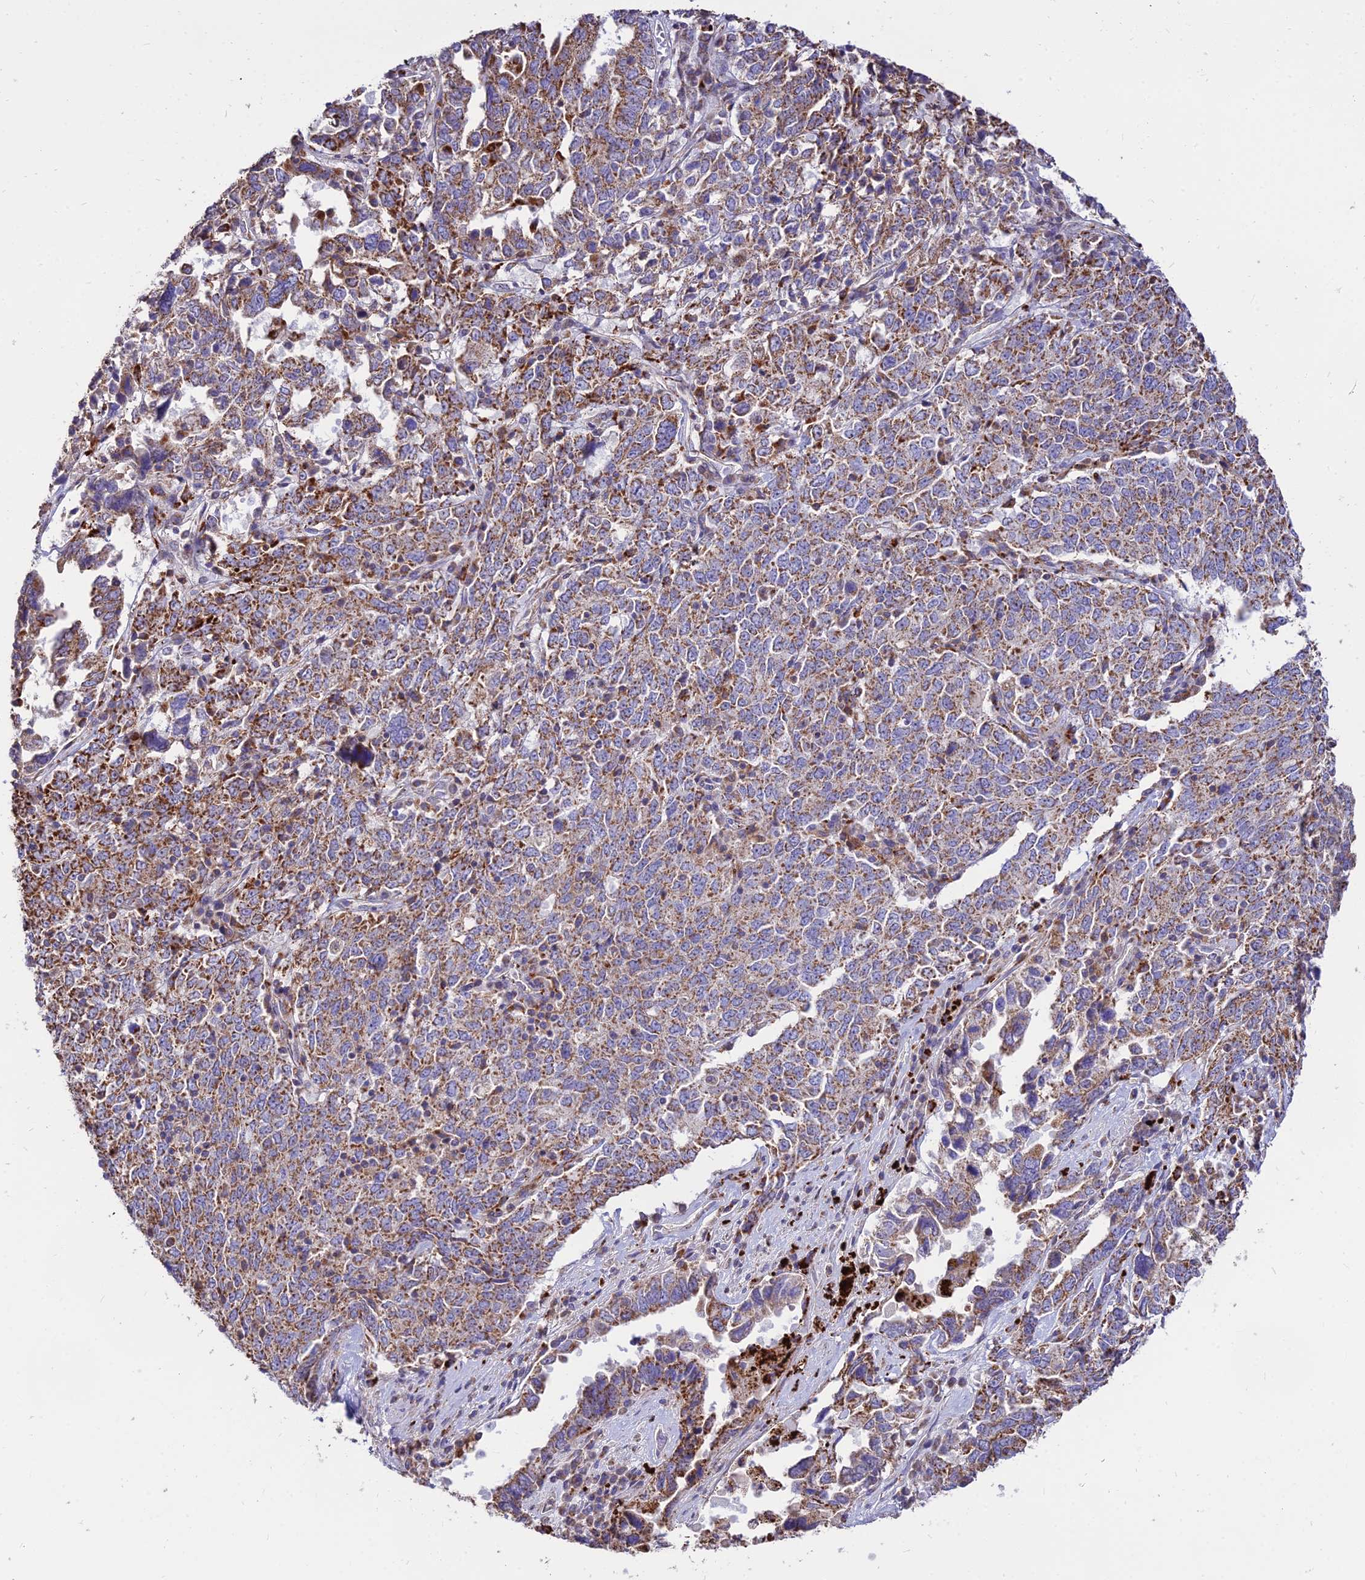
{"staining": {"intensity": "moderate", "quantity": ">75%", "location": "cytoplasmic/membranous"}, "tissue": "ovarian cancer", "cell_type": "Tumor cells", "image_type": "cancer", "snomed": [{"axis": "morphology", "description": "Carcinoma, endometroid"}, {"axis": "topography", "description": "Ovary"}], "caption": "DAB immunohistochemical staining of ovarian endometroid carcinoma exhibits moderate cytoplasmic/membranous protein positivity in approximately >75% of tumor cells.", "gene": "PNLIPRP3", "patient": {"sex": "female", "age": 62}}